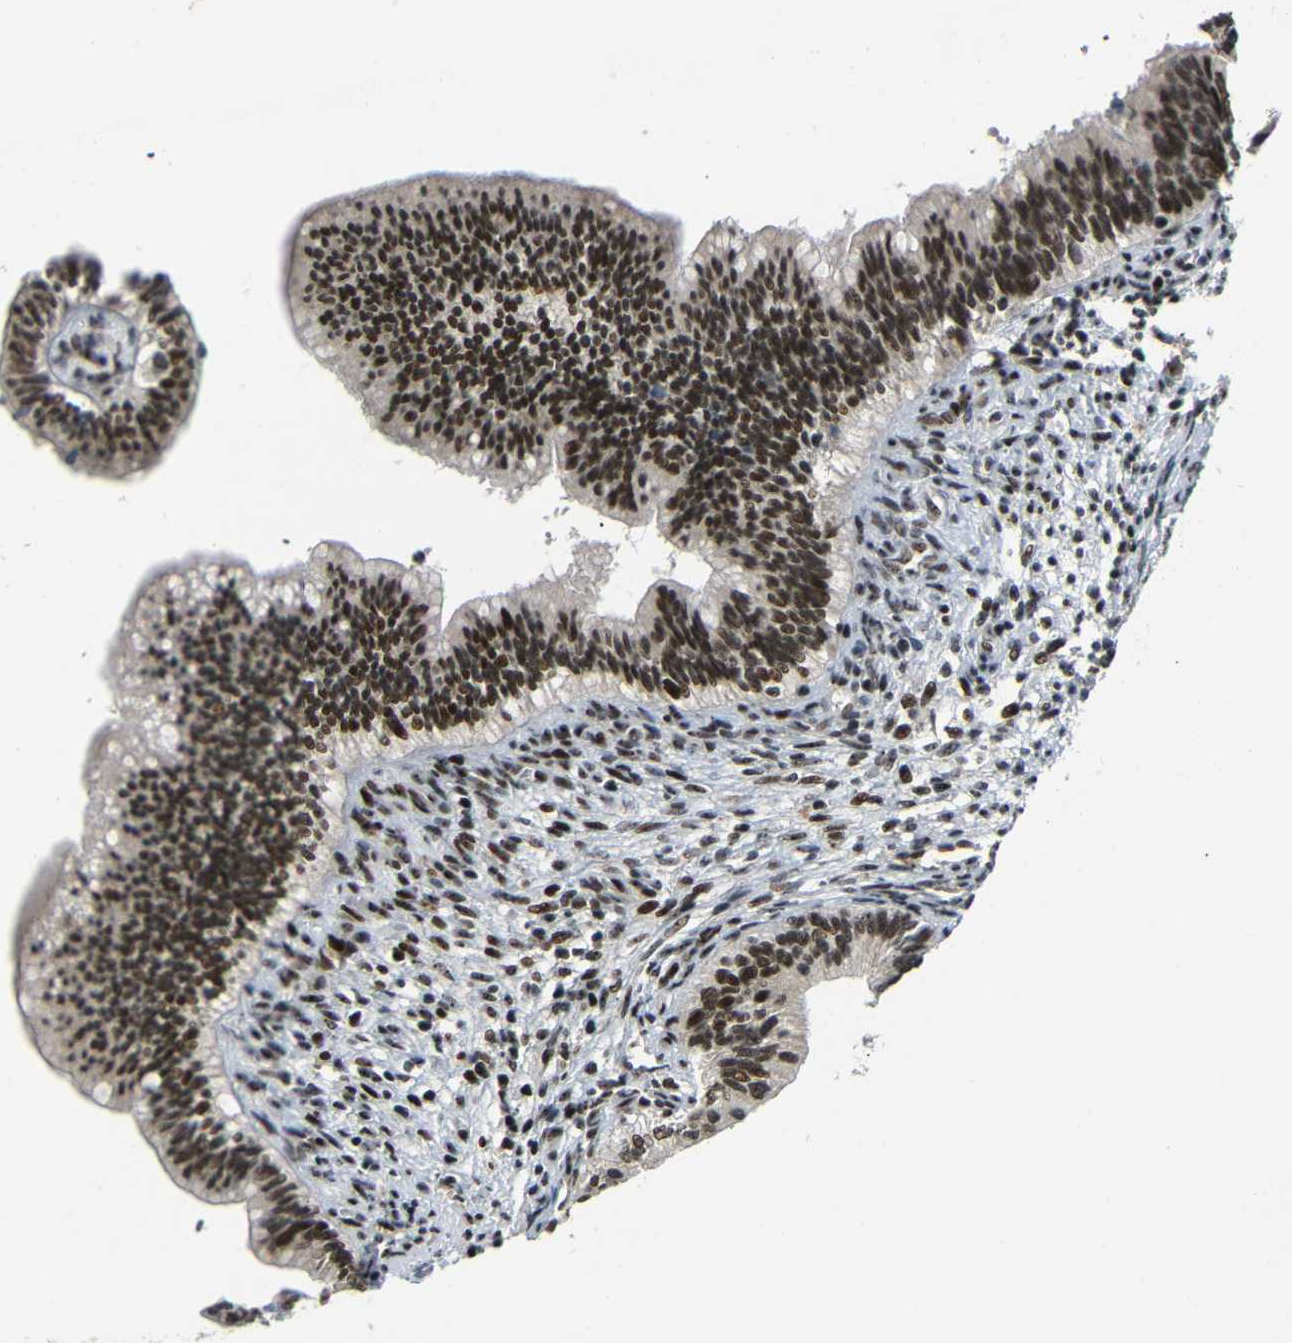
{"staining": {"intensity": "strong", "quantity": ">75%", "location": "nuclear"}, "tissue": "cervical cancer", "cell_type": "Tumor cells", "image_type": "cancer", "snomed": [{"axis": "morphology", "description": "Adenocarcinoma, NOS"}, {"axis": "topography", "description": "Cervix"}], "caption": "DAB (3,3'-diaminobenzidine) immunohistochemical staining of cervical cancer (adenocarcinoma) reveals strong nuclear protein staining in approximately >75% of tumor cells. (DAB (3,3'-diaminobenzidine) IHC with brightfield microscopy, high magnification).", "gene": "SETDB2", "patient": {"sex": "female", "age": 44}}